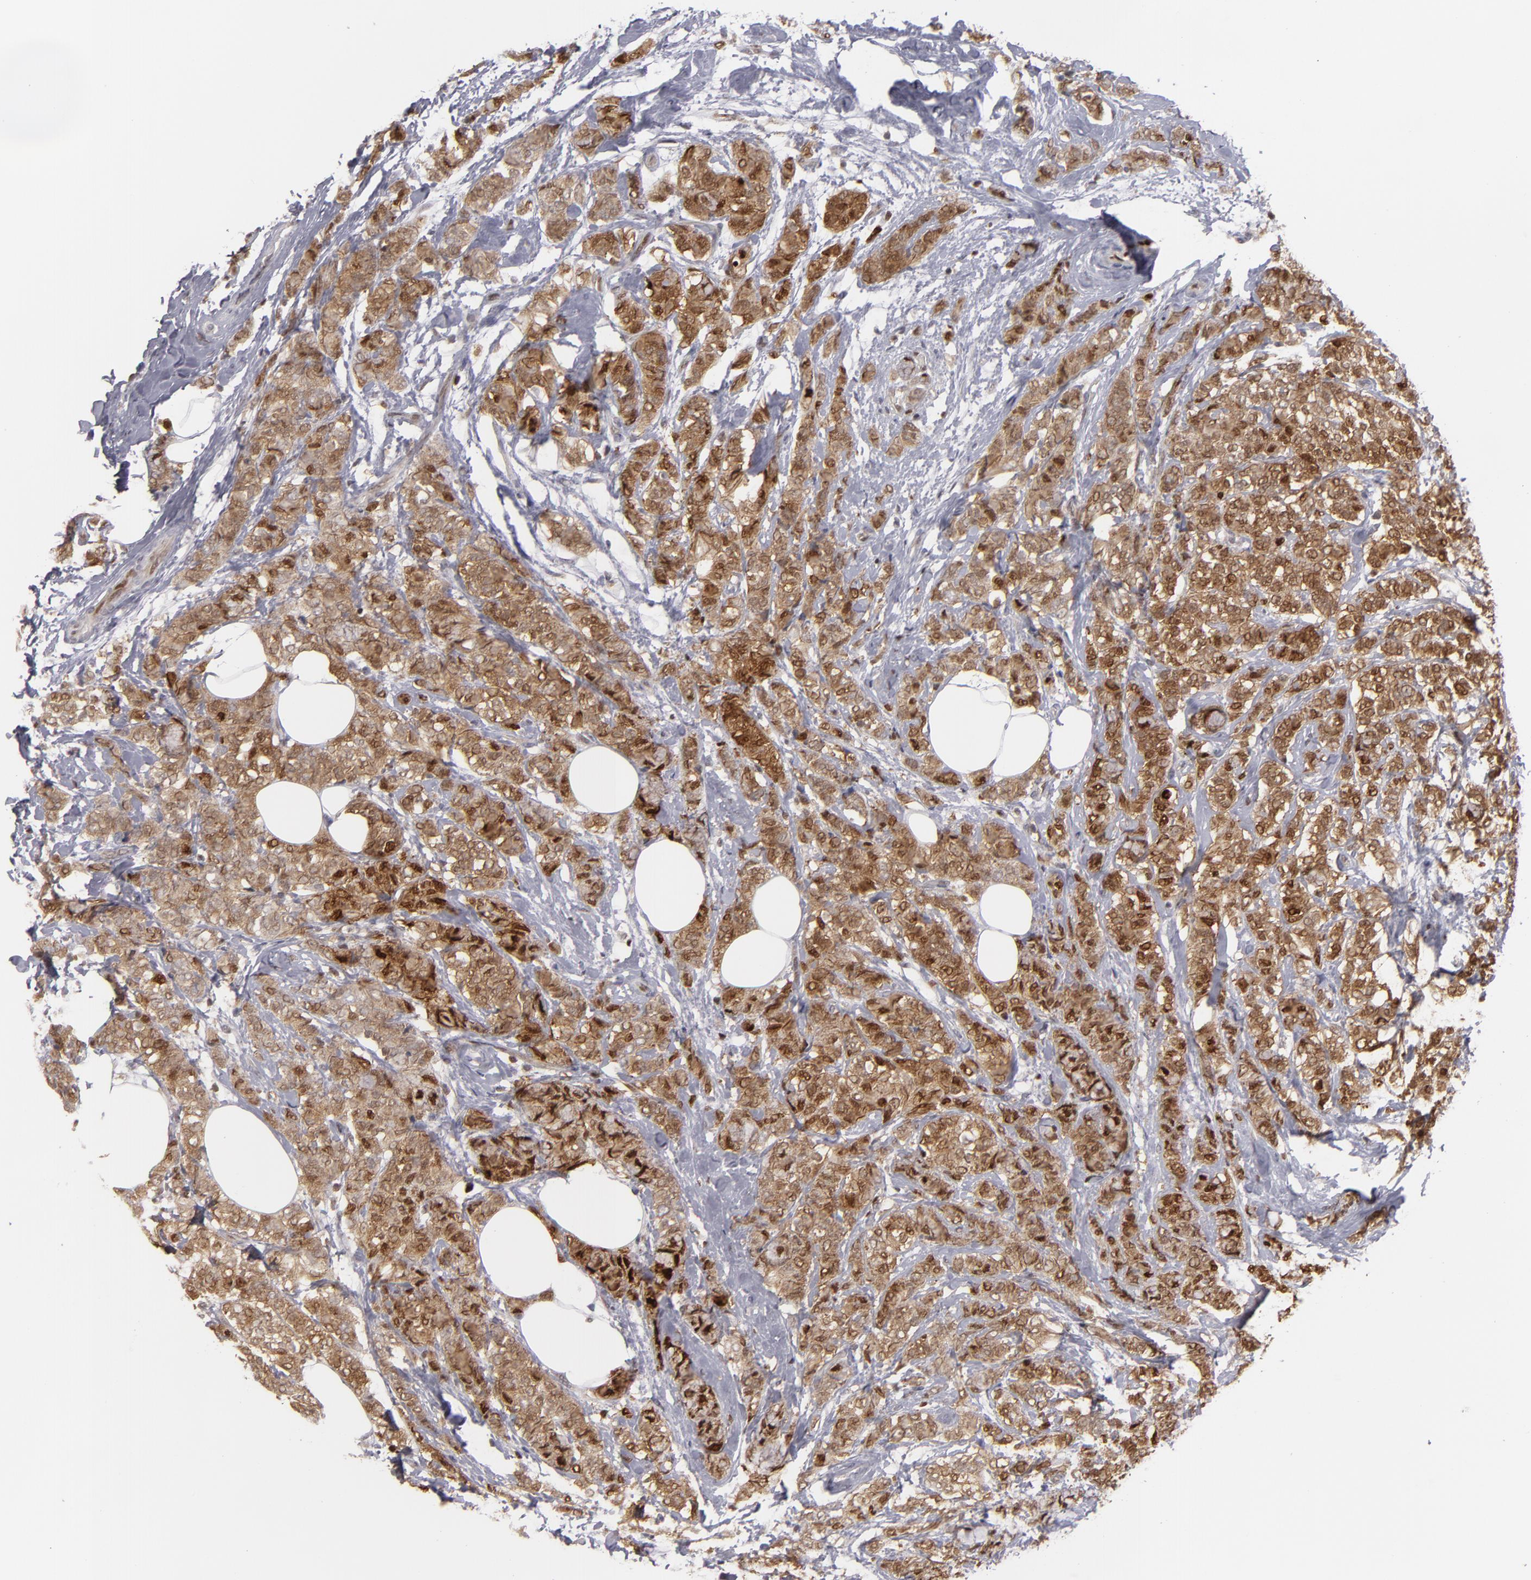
{"staining": {"intensity": "moderate", "quantity": ">75%", "location": "cytoplasmic/membranous,nuclear"}, "tissue": "breast cancer", "cell_type": "Tumor cells", "image_type": "cancer", "snomed": [{"axis": "morphology", "description": "Lobular carcinoma"}, {"axis": "topography", "description": "Breast"}], "caption": "Protein staining of breast lobular carcinoma tissue exhibits moderate cytoplasmic/membranous and nuclear expression in about >75% of tumor cells.", "gene": "GSR", "patient": {"sex": "female", "age": 60}}